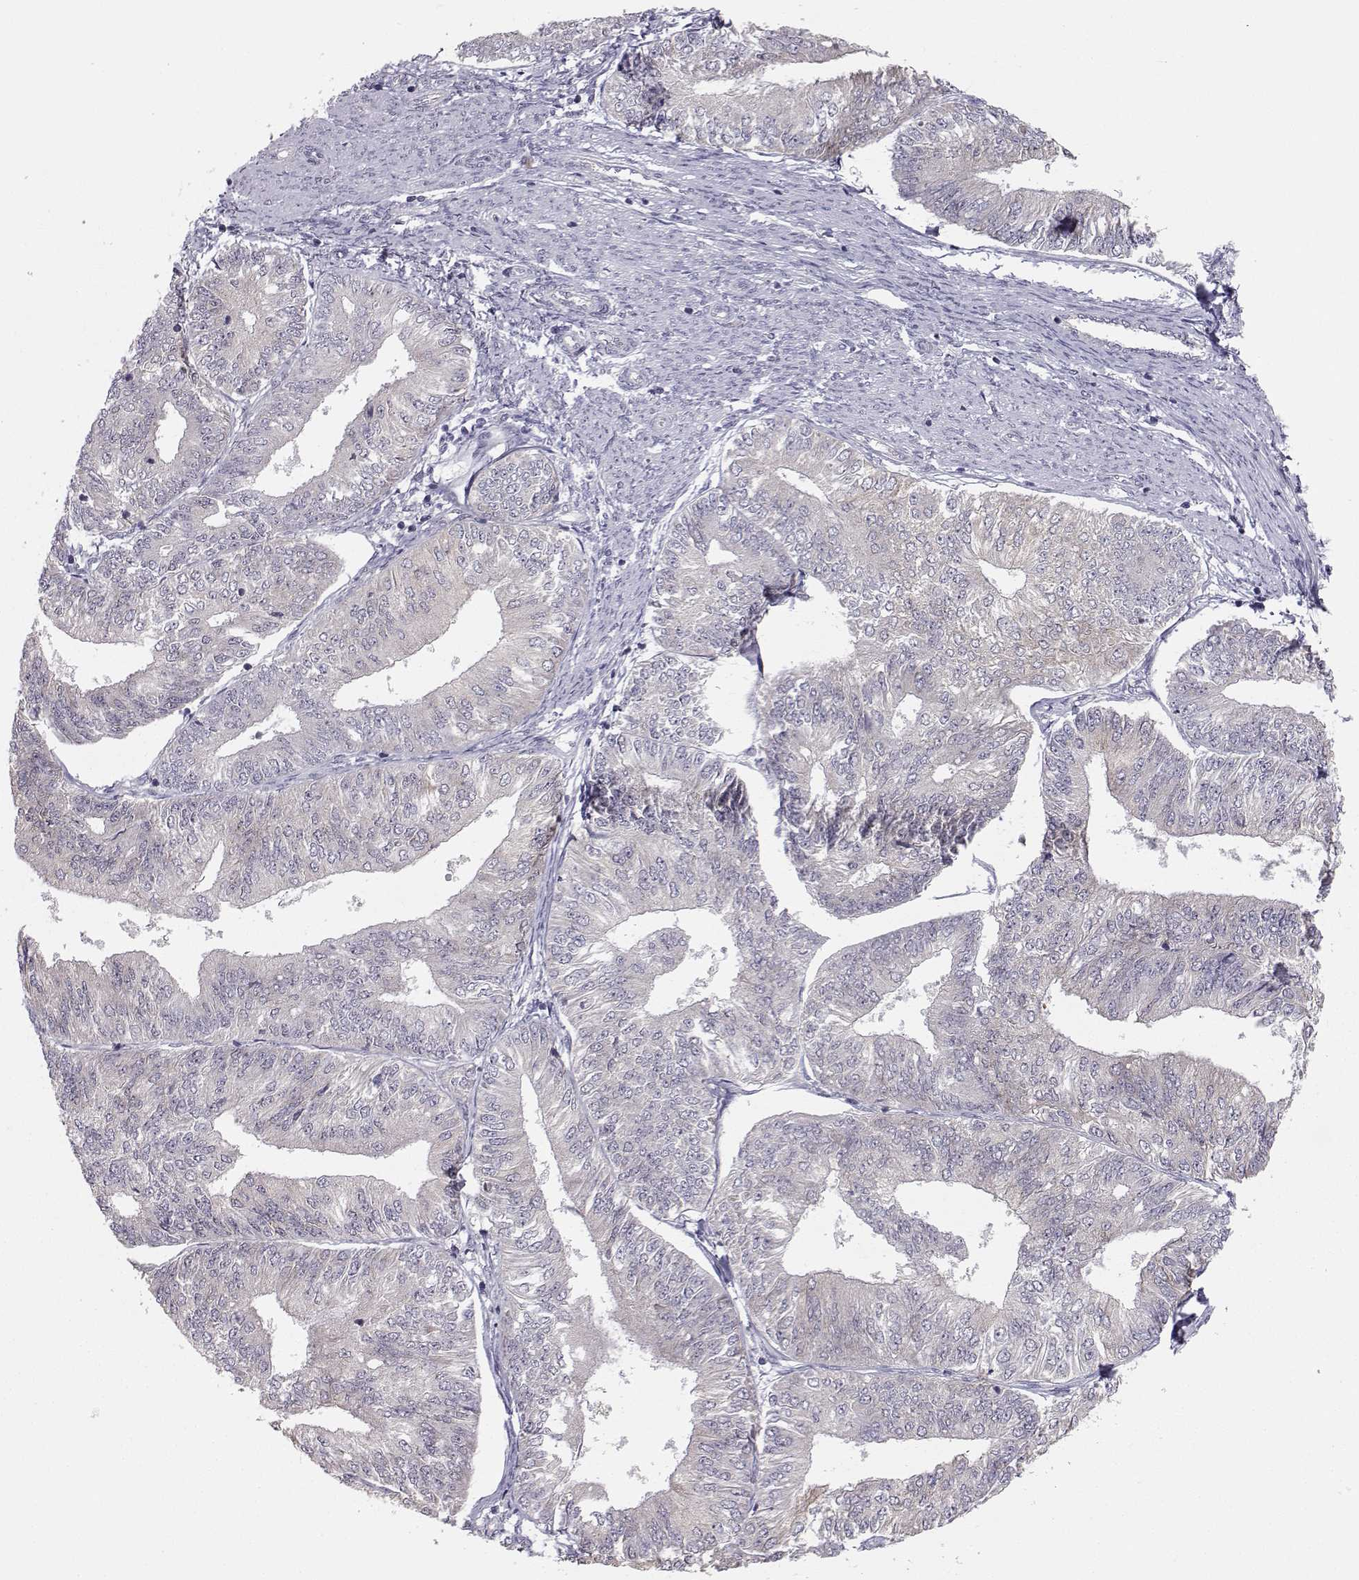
{"staining": {"intensity": "weak", "quantity": "<25%", "location": "cytoplasmic/membranous"}, "tissue": "endometrial cancer", "cell_type": "Tumor cells", "image_type": "cancer", "snomed": [{"axis": "morphology", "description": "Adenocarcinoma, NOS"}, {"axis": "topography", "description": "Endometrium"}], "caption": "A micrograph of adenocarcinoma (endometrial) stained for a protein shows no brown staining in tumor cells.", "gene": "KIF13B", "patient": {"sex": "female", "age": 58}}